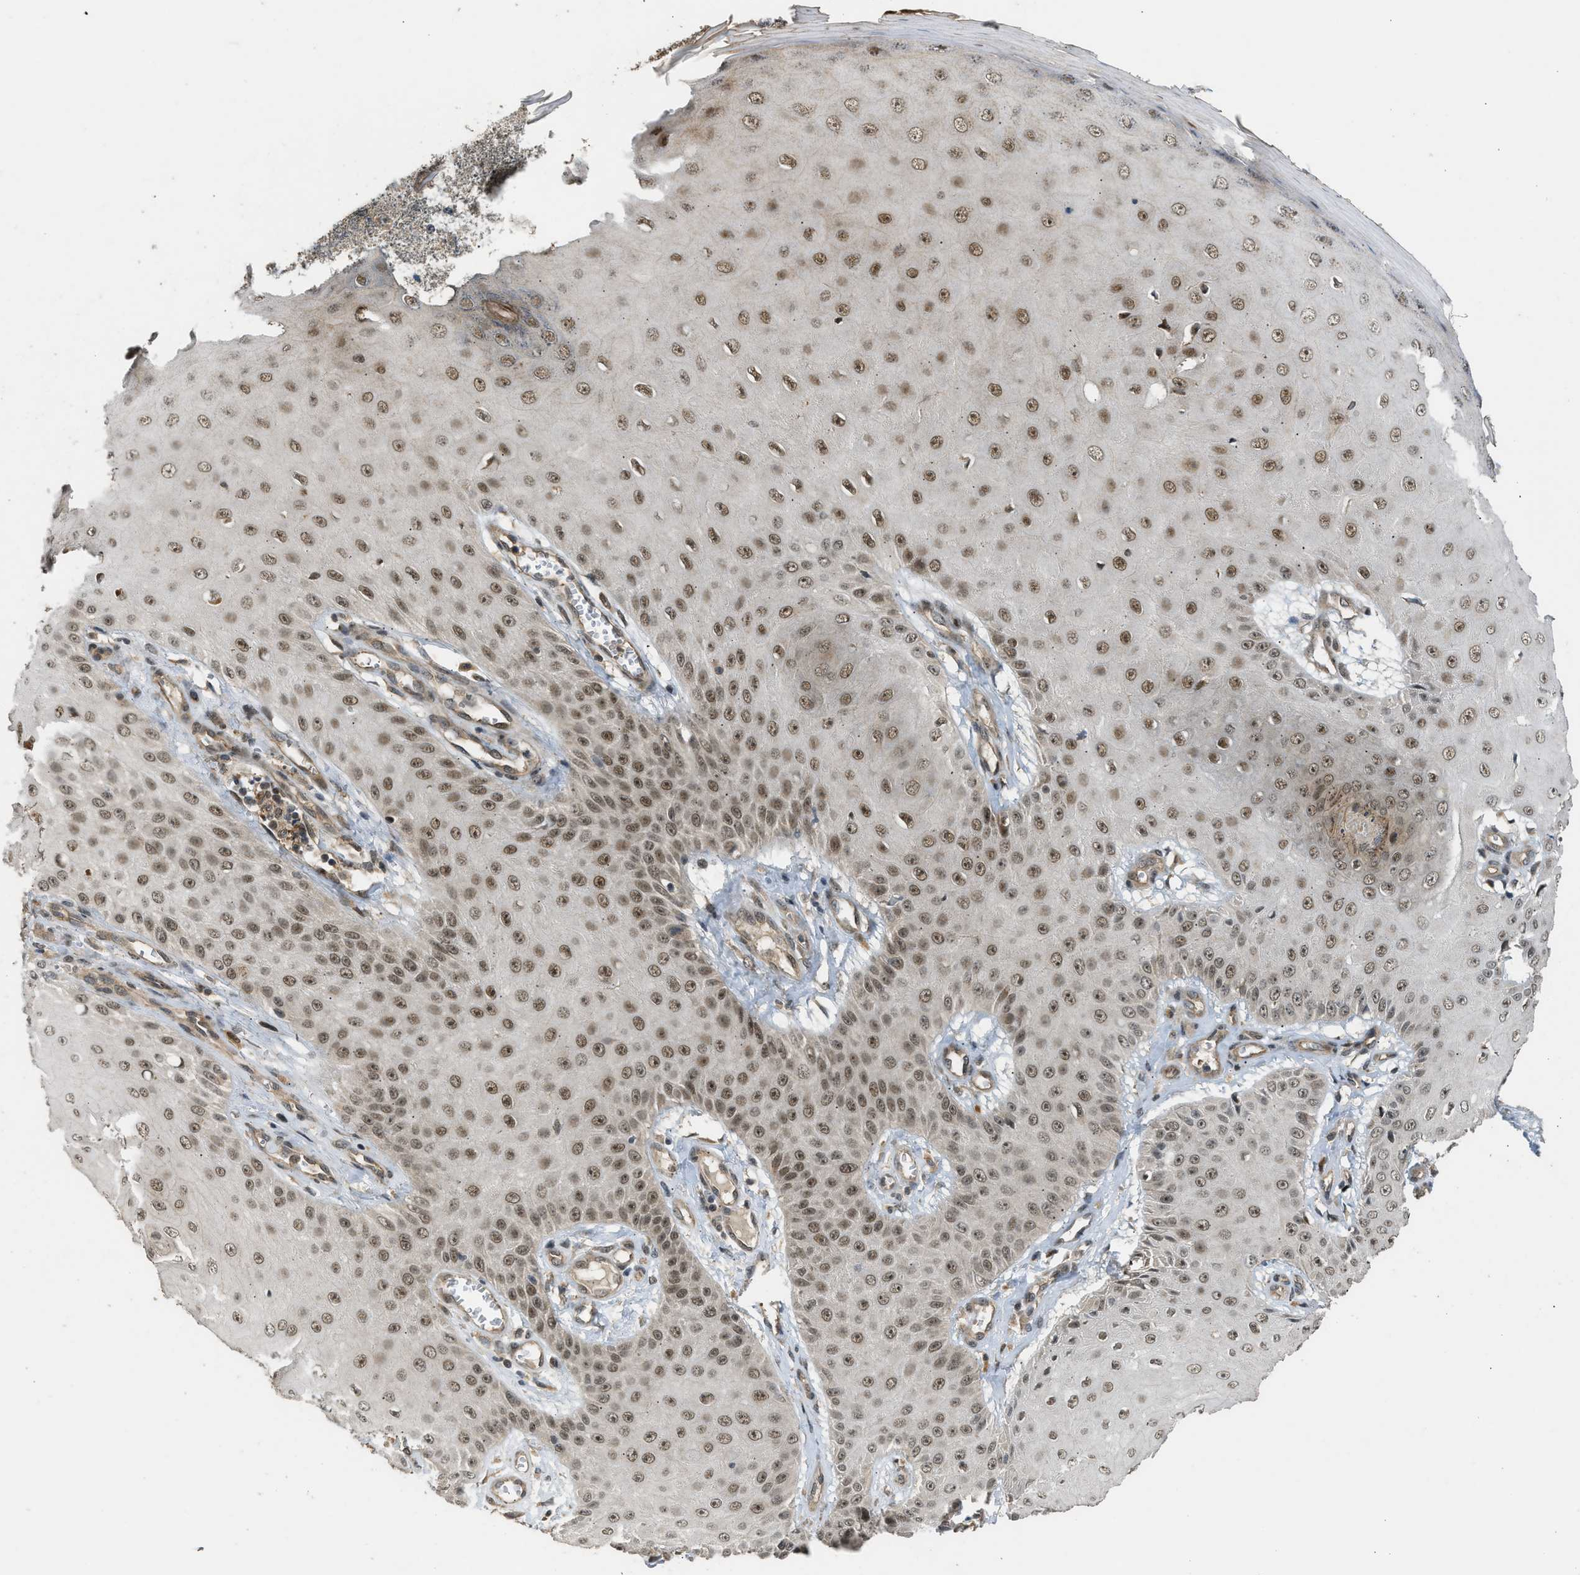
{"staining": {"intensity": "moderate", "quantity": ">75%", "location": "nuclear"}, "tissue": "skin cancer", "cell_type": "Tumor cells", "image_type": "cancer", "snomed": [{"axis": "morphology", "description": "Squamous cell carcinoma, NOS"}, {"axis": "topography", "description": "Skin"}], "caption": "The image exhibits a brown stain indicating the presence of a protein in the nuclear of tumor cells in skin squamous cell carcinoma. Immunohistochemistry stains the protein of interest in brown and the nuclei are stained blue.", "gene": "GET1", "patient": {"sex": "male", "age": 74}}